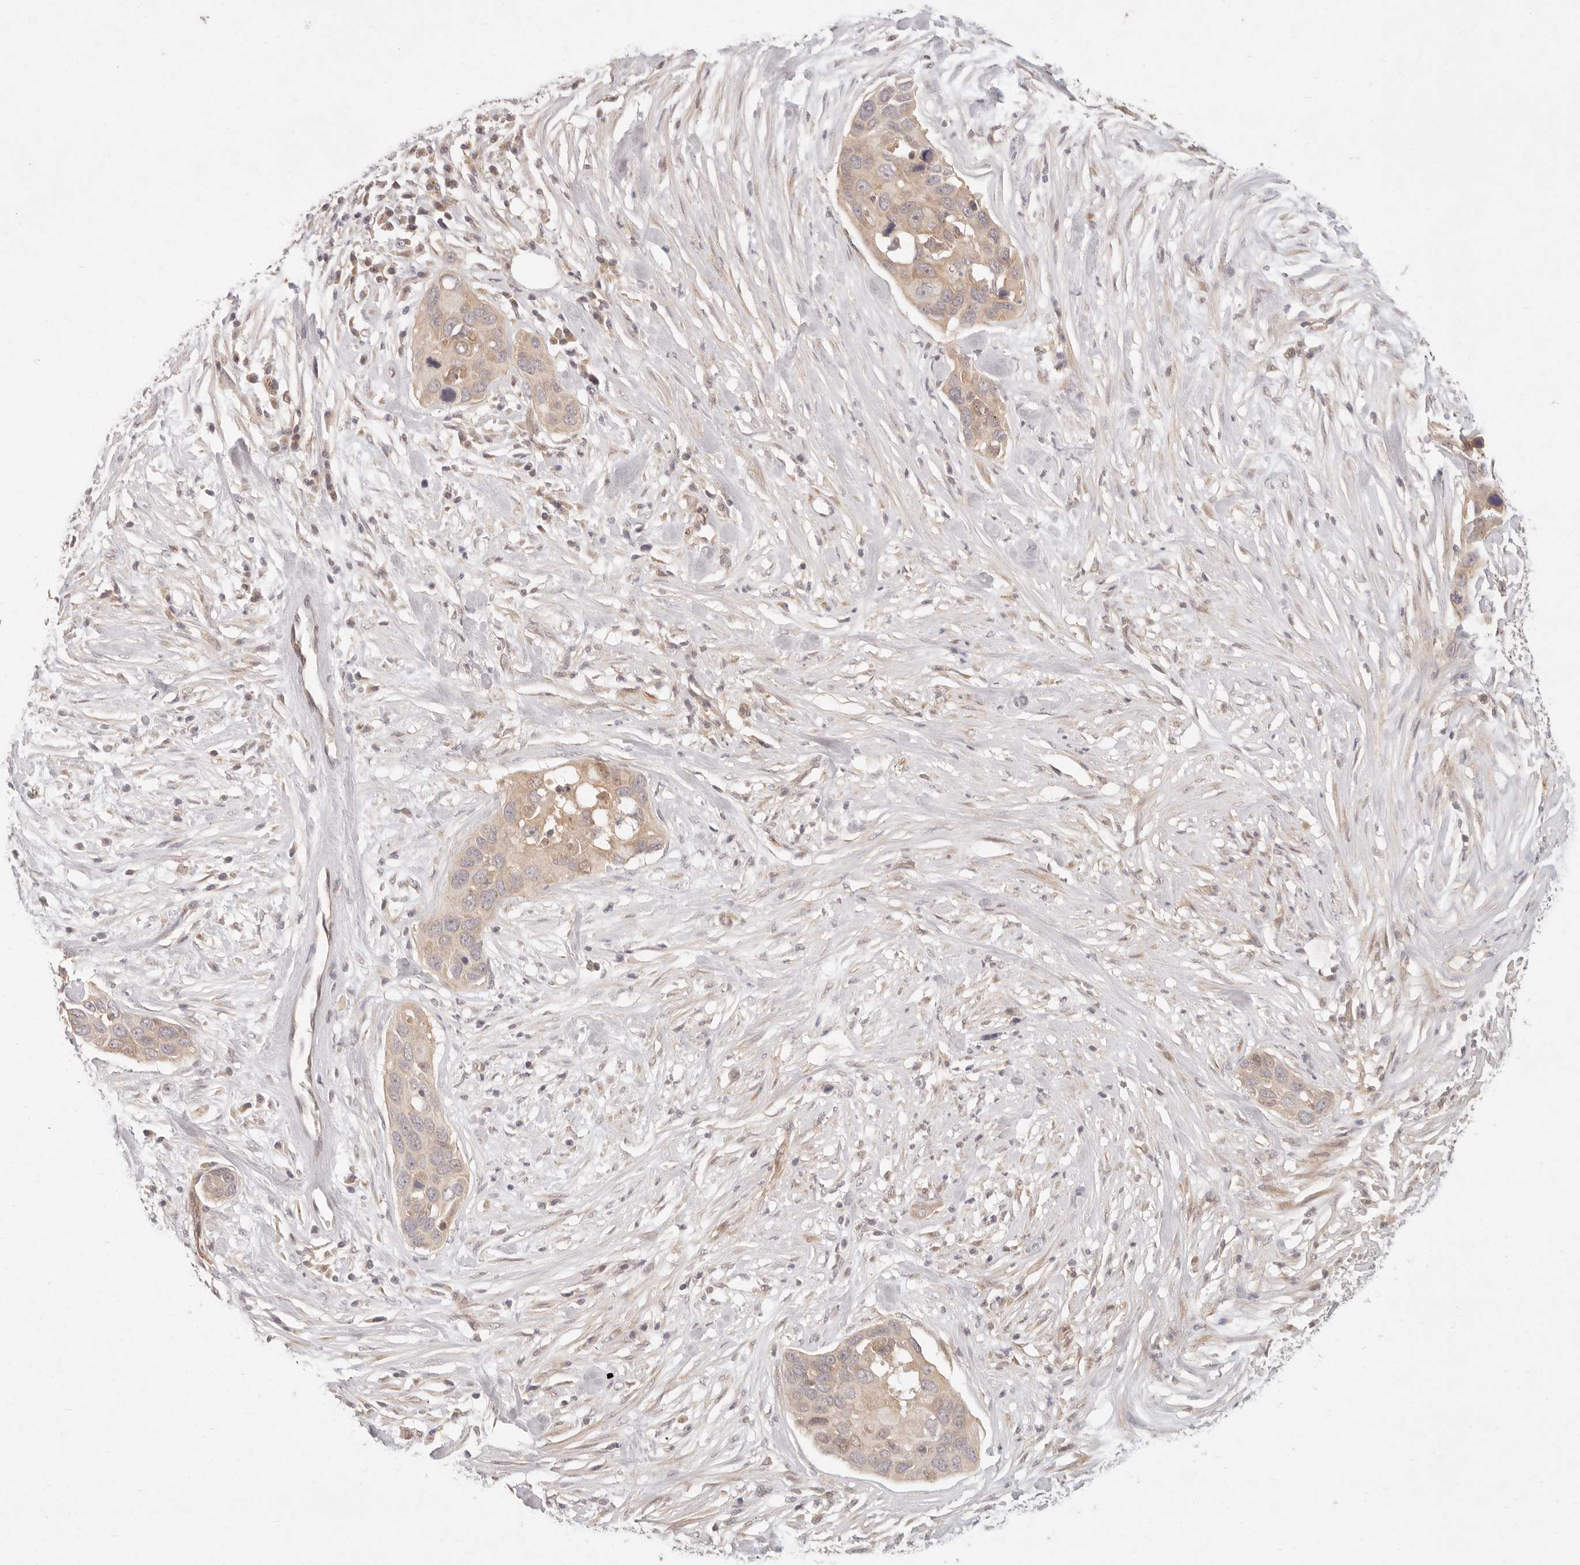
{"staining": {"intensity": "weak", "quantity": ">75%", "location": "cytoplasmic/membranous"}, "tissue": "pancreatic cancer", "cell_type": "Tumor cells", "image_type": "cancer", "snomed": [{"axis": "morphology", "description": "Adenocarcinoma, NOS"}, {"axis": "topography", "description": "Pancreas"}], "caption": "A histopathology image of human pancreatic cancer (adenocarcinoma) stained for a protein shows weak cytoplasmic/membranous brown staining in tumor cells.", "gene": "PPP1R3B", "patient": {"sex": "female", "age": 60}}